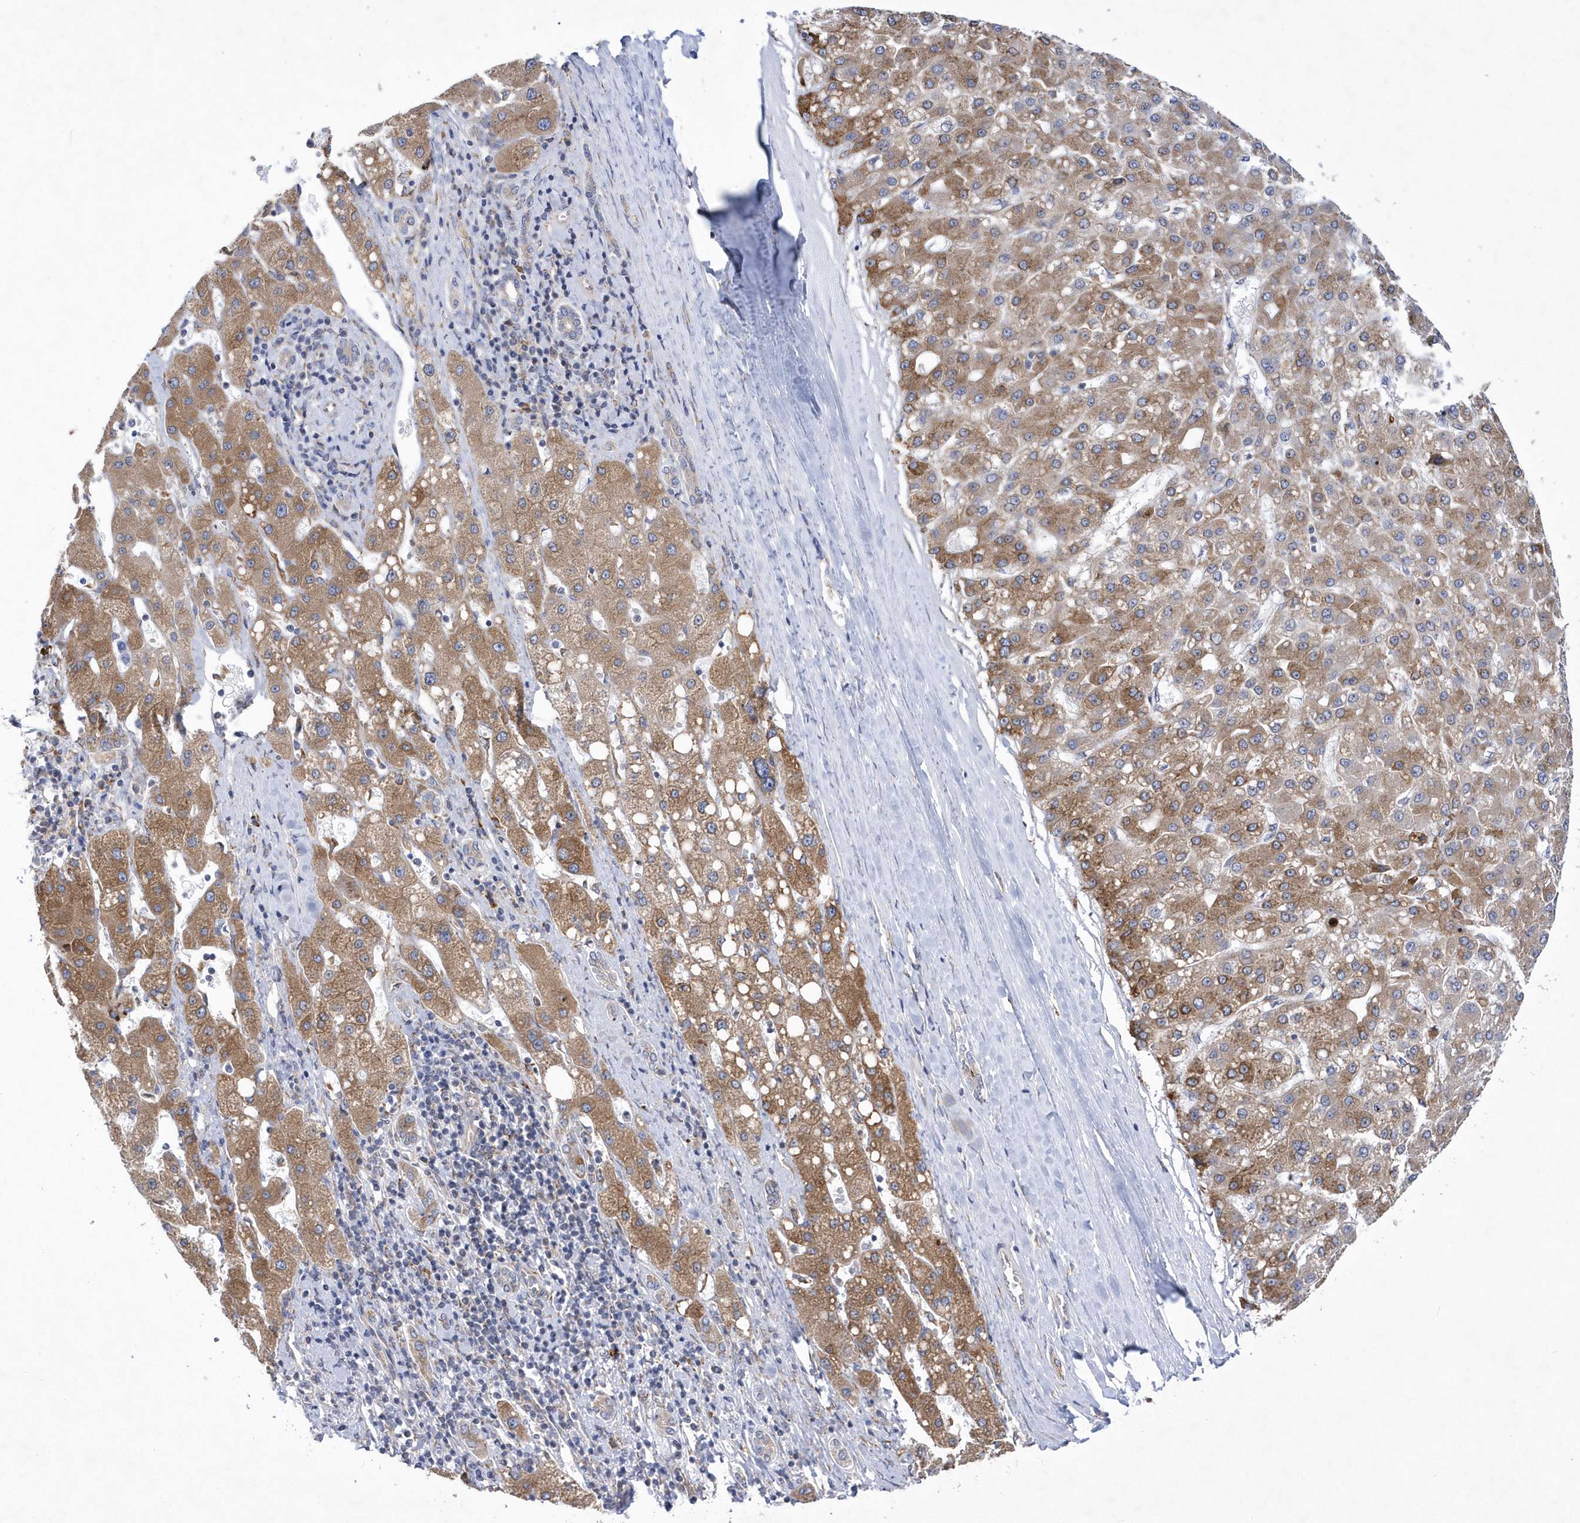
{"staining": {"intensity": "moderate", "quantity": ">75%", "location": "cytoplasmic/membranous"}, "tissue": "liver cancer", "cell_type": "Tumor cells", "image_type": "cancer", "snomed": [{"axis": "morphology", "description": "Carcinoma, Hepatocellular, NOS"}, {"axis": "topography", "description": "Liver"}], "caption": "Liver cancer (hepatocellular carcinoma) was stained to show a protein in brown. There is medium levels of moderate cytoplasmic/membranous positivity in about >75% of tumor cells.", "gene": "MED31", "patient": {"sex": "male", "age": 67}}